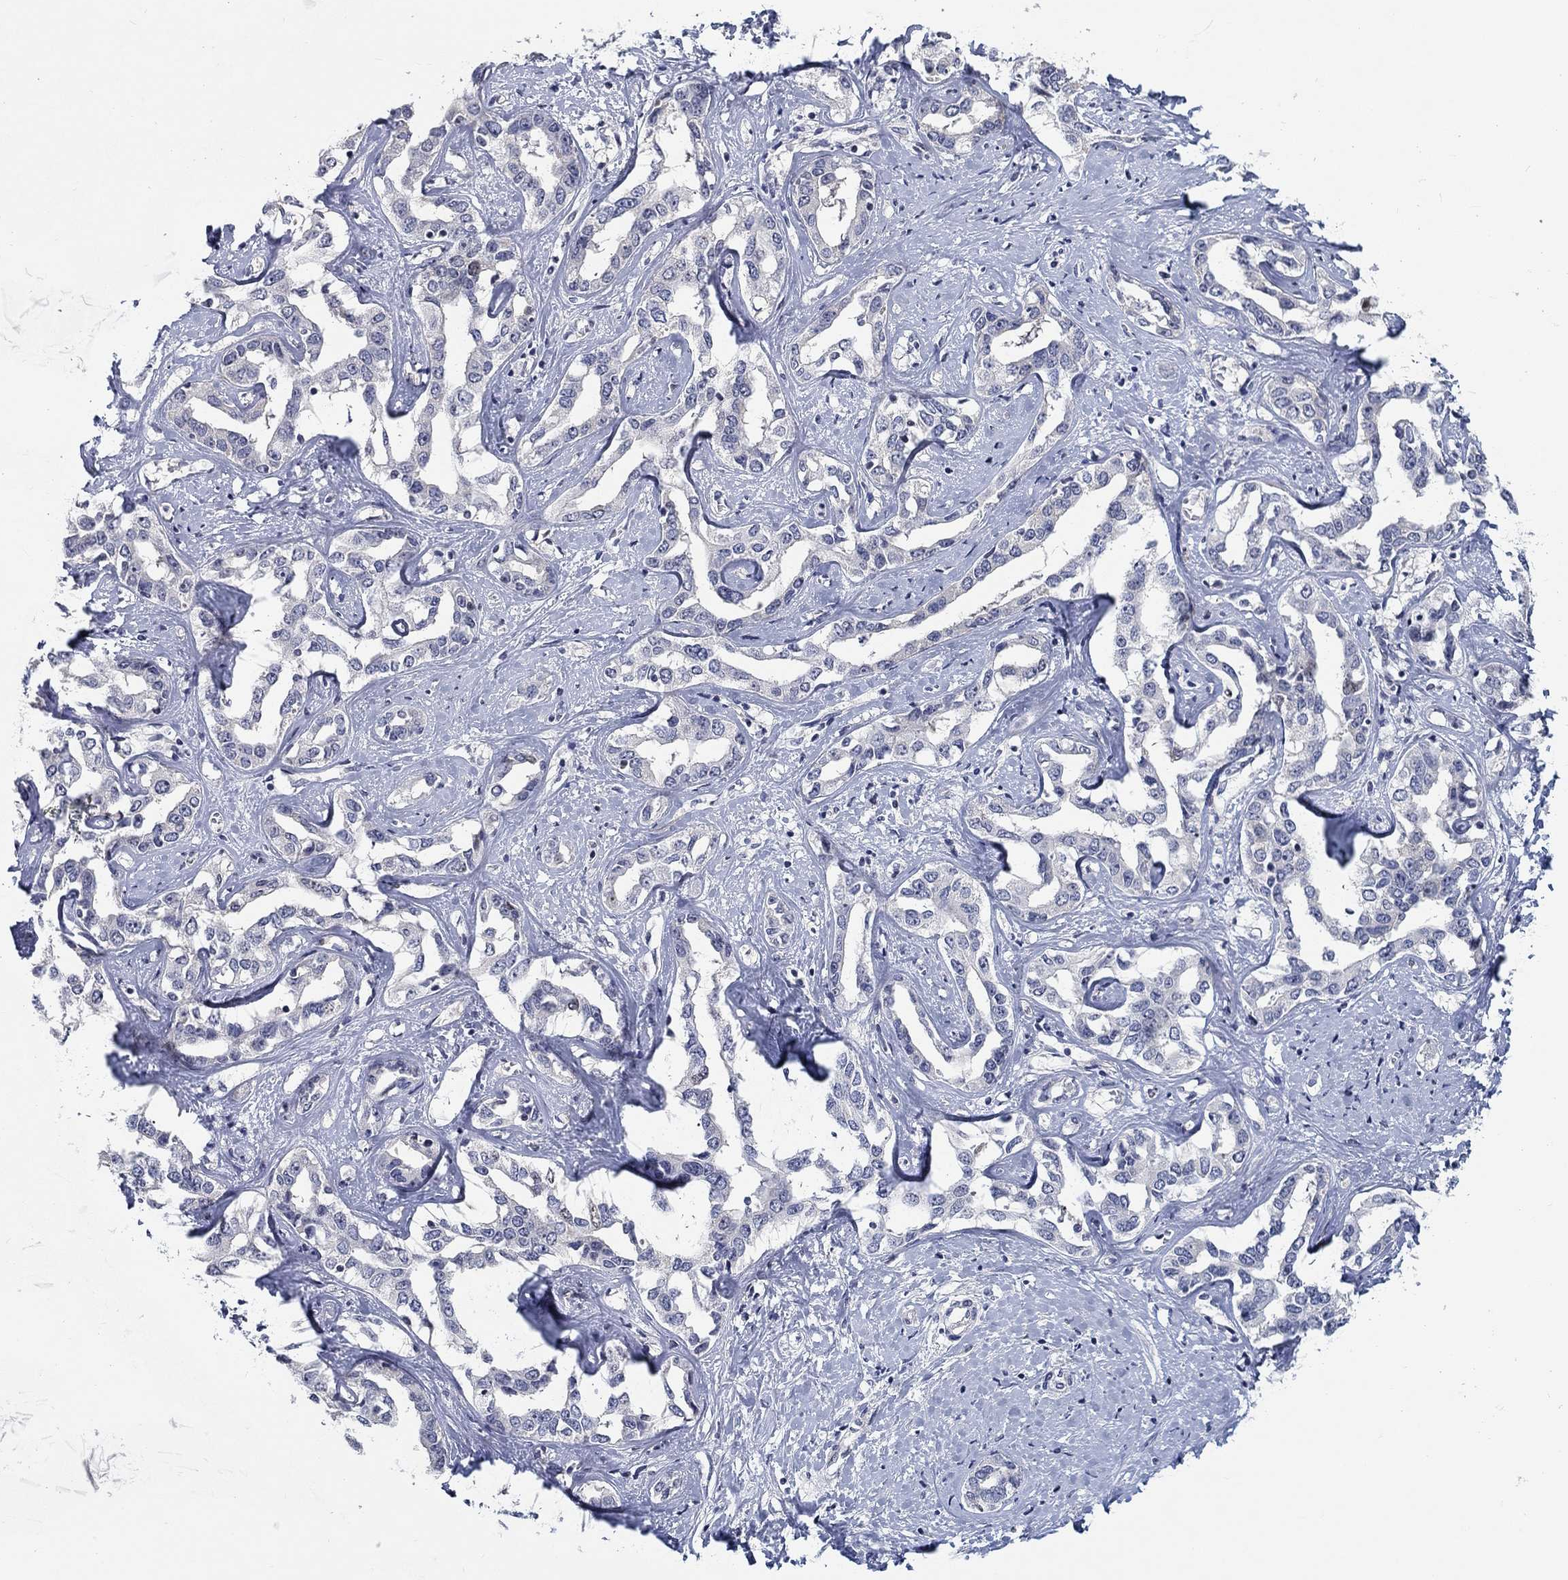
{"staining": {"intensity": "negative", "quantity": "none", "location": "none"}, "tissue": "liver cancer", "cell_type": "Tumor cells", "image_type": "cancer", "snomed": [{"axis": "morphology", "description": "Cholangiocarcinoma"}, {"axis": "topography", "description": "Liver"}], "caption": "IHC photomicrograph of neoplastic tissue: liver cholangiocarcinoma stained with DAB shows no significant protein positivity in tumor cells.", "gene": "SMIM18", "patient": {"sex": "male", "age": 59}}